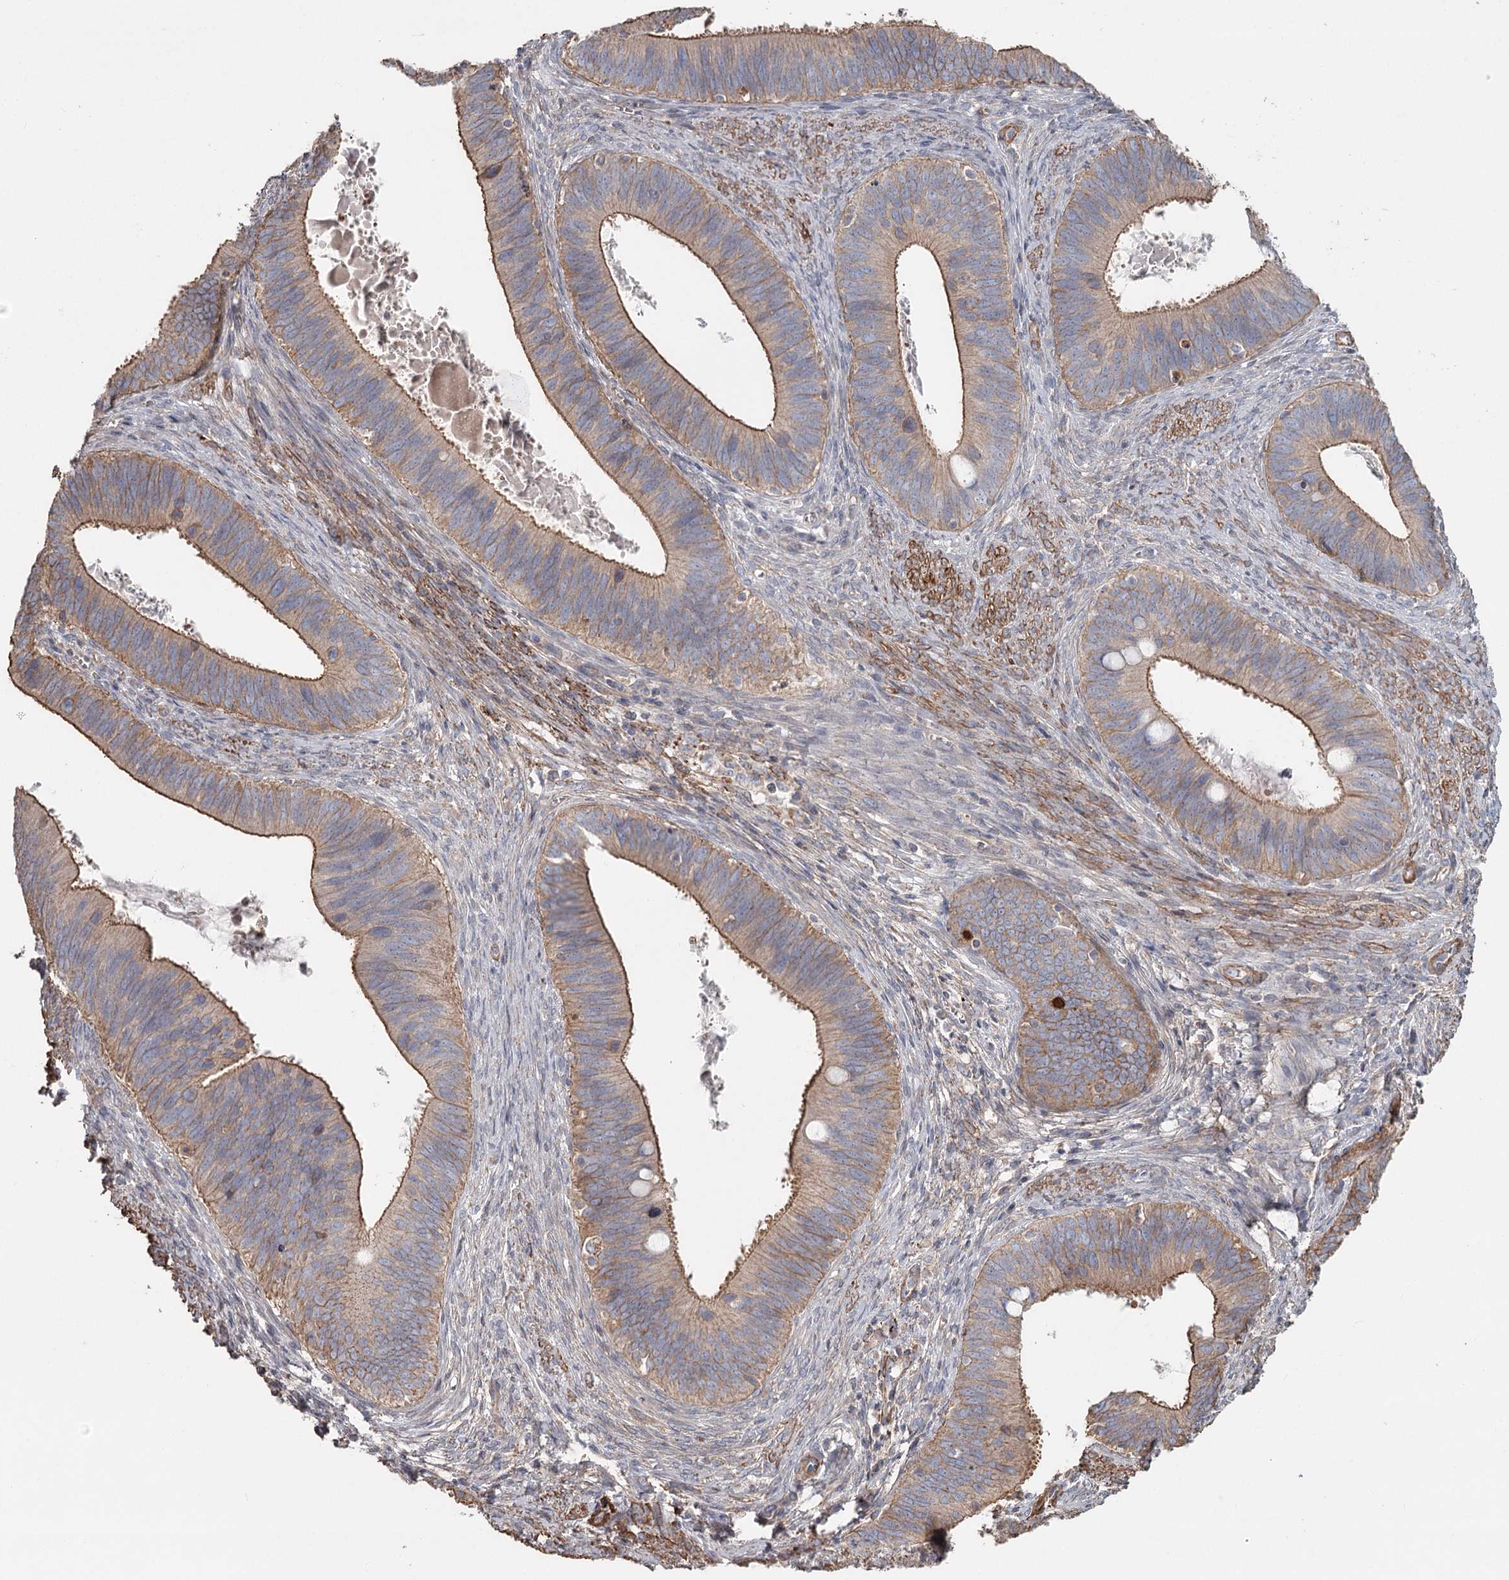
{"staining": {"intensity": "moderate", "quantity": ">75%", "location": "cytoplasmic/membranous"}, "tissue": "cervical cancer", "cell_type": "Tumor cells", "image_type": "cancer", "snomed": [{"axis": "morphology", "description": "Adenocarcinoma, NOS"}, {"axis": "topography", "description": "Cervix"}], "caption": "Immunohistochemical staining of adenocarcinoma (cervical) displays medium levels of moderate cytoplasmic/membranous expression in about >75% of tumor cells.", "gene": "DHRS9", "patient": {"sex": "female", "age": 42}}